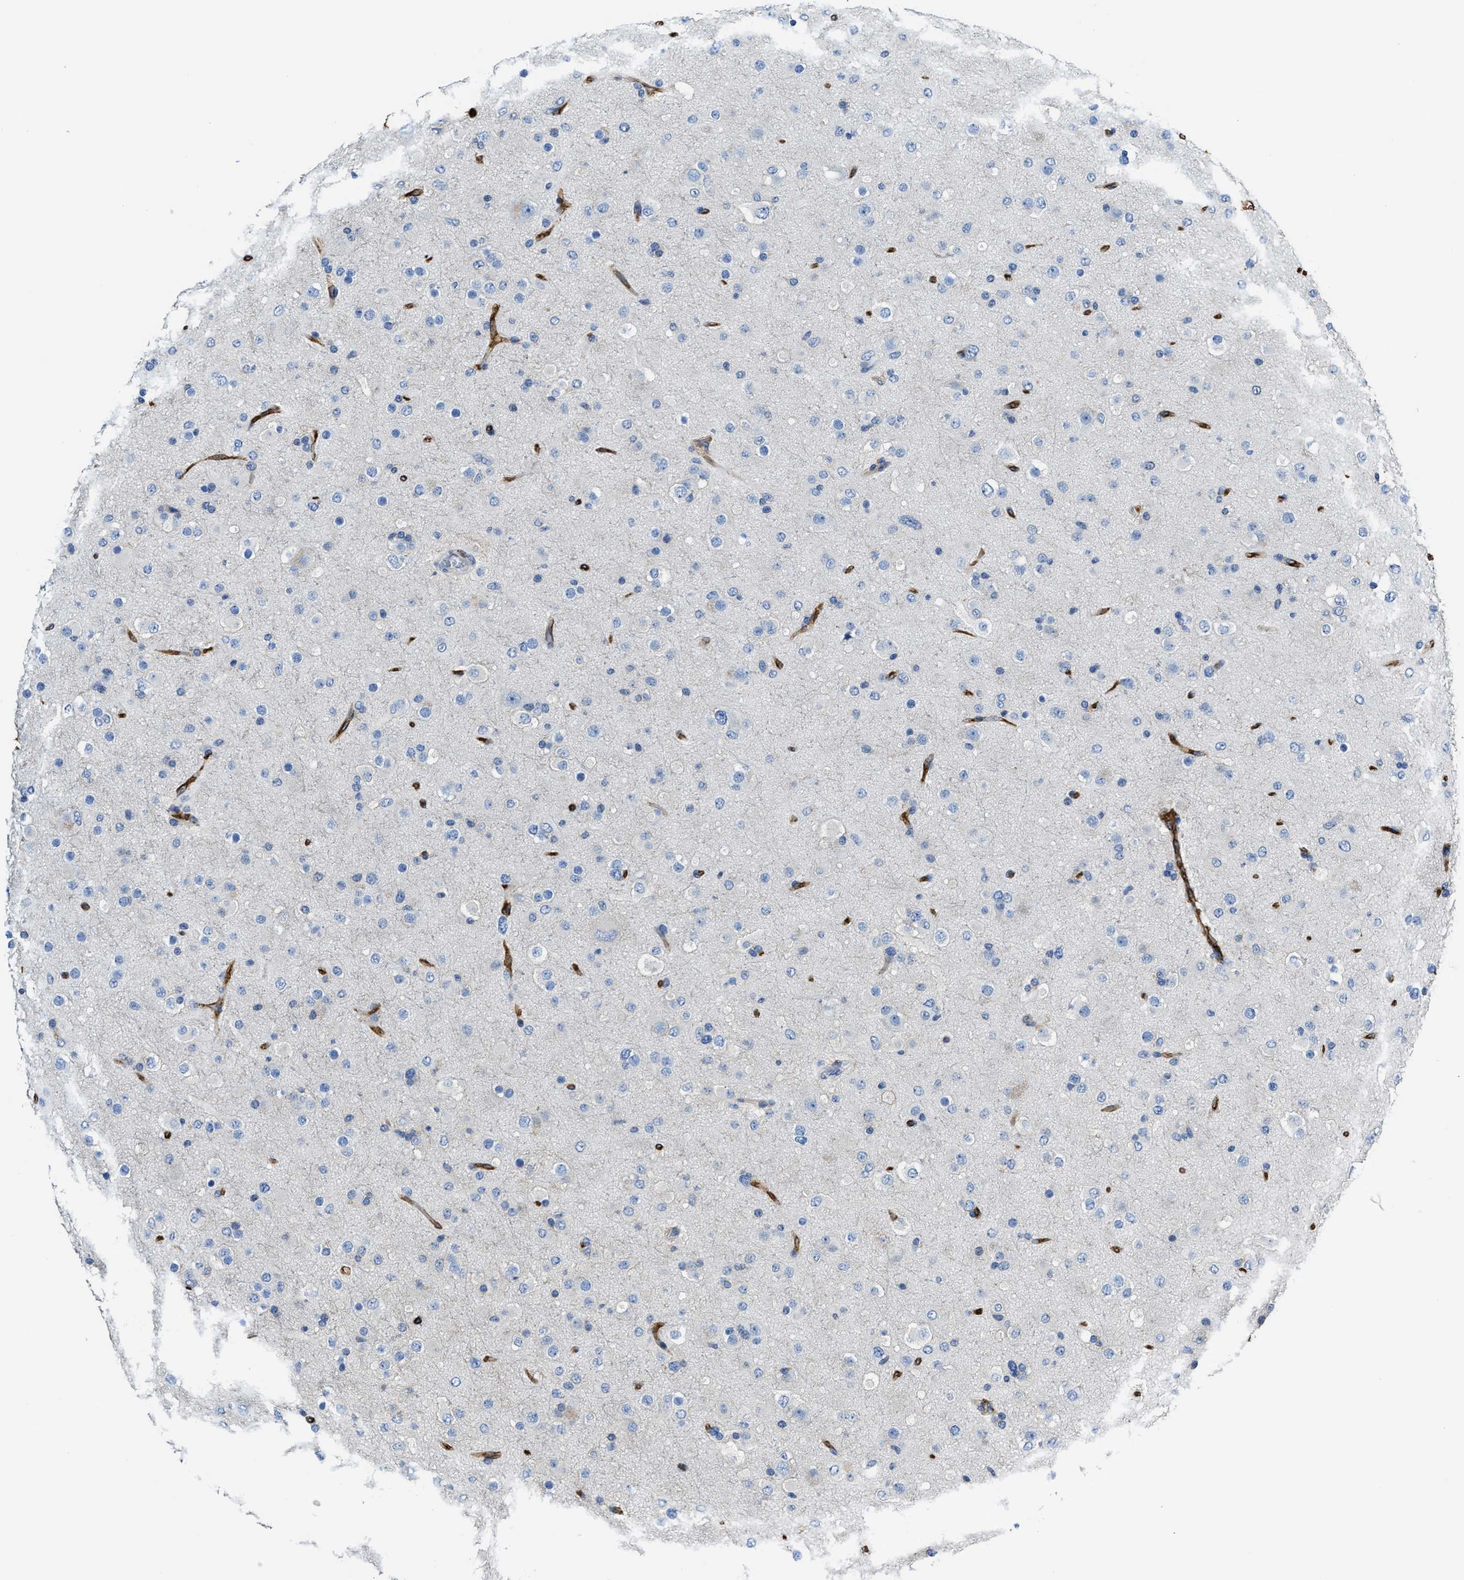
{"staining": {"intensity": "negative", "quantity": "none", "location": "none"}, "tissue": "glioma", "cell_type": "Tumor cells", "image_type": "cancer", "snomed": [{"axis": "morphology", "description": "Glioma, malignant, Low grade"}, {"axis": "topography", "description": "Brain"}], "caption": "A high-resolution image shows IHC staining of low-grade glioma (malignant), which displays no significant positivity in tumor cells.", "gene": "TRAF6", "patient": {"sex": "male", "age": 65}}